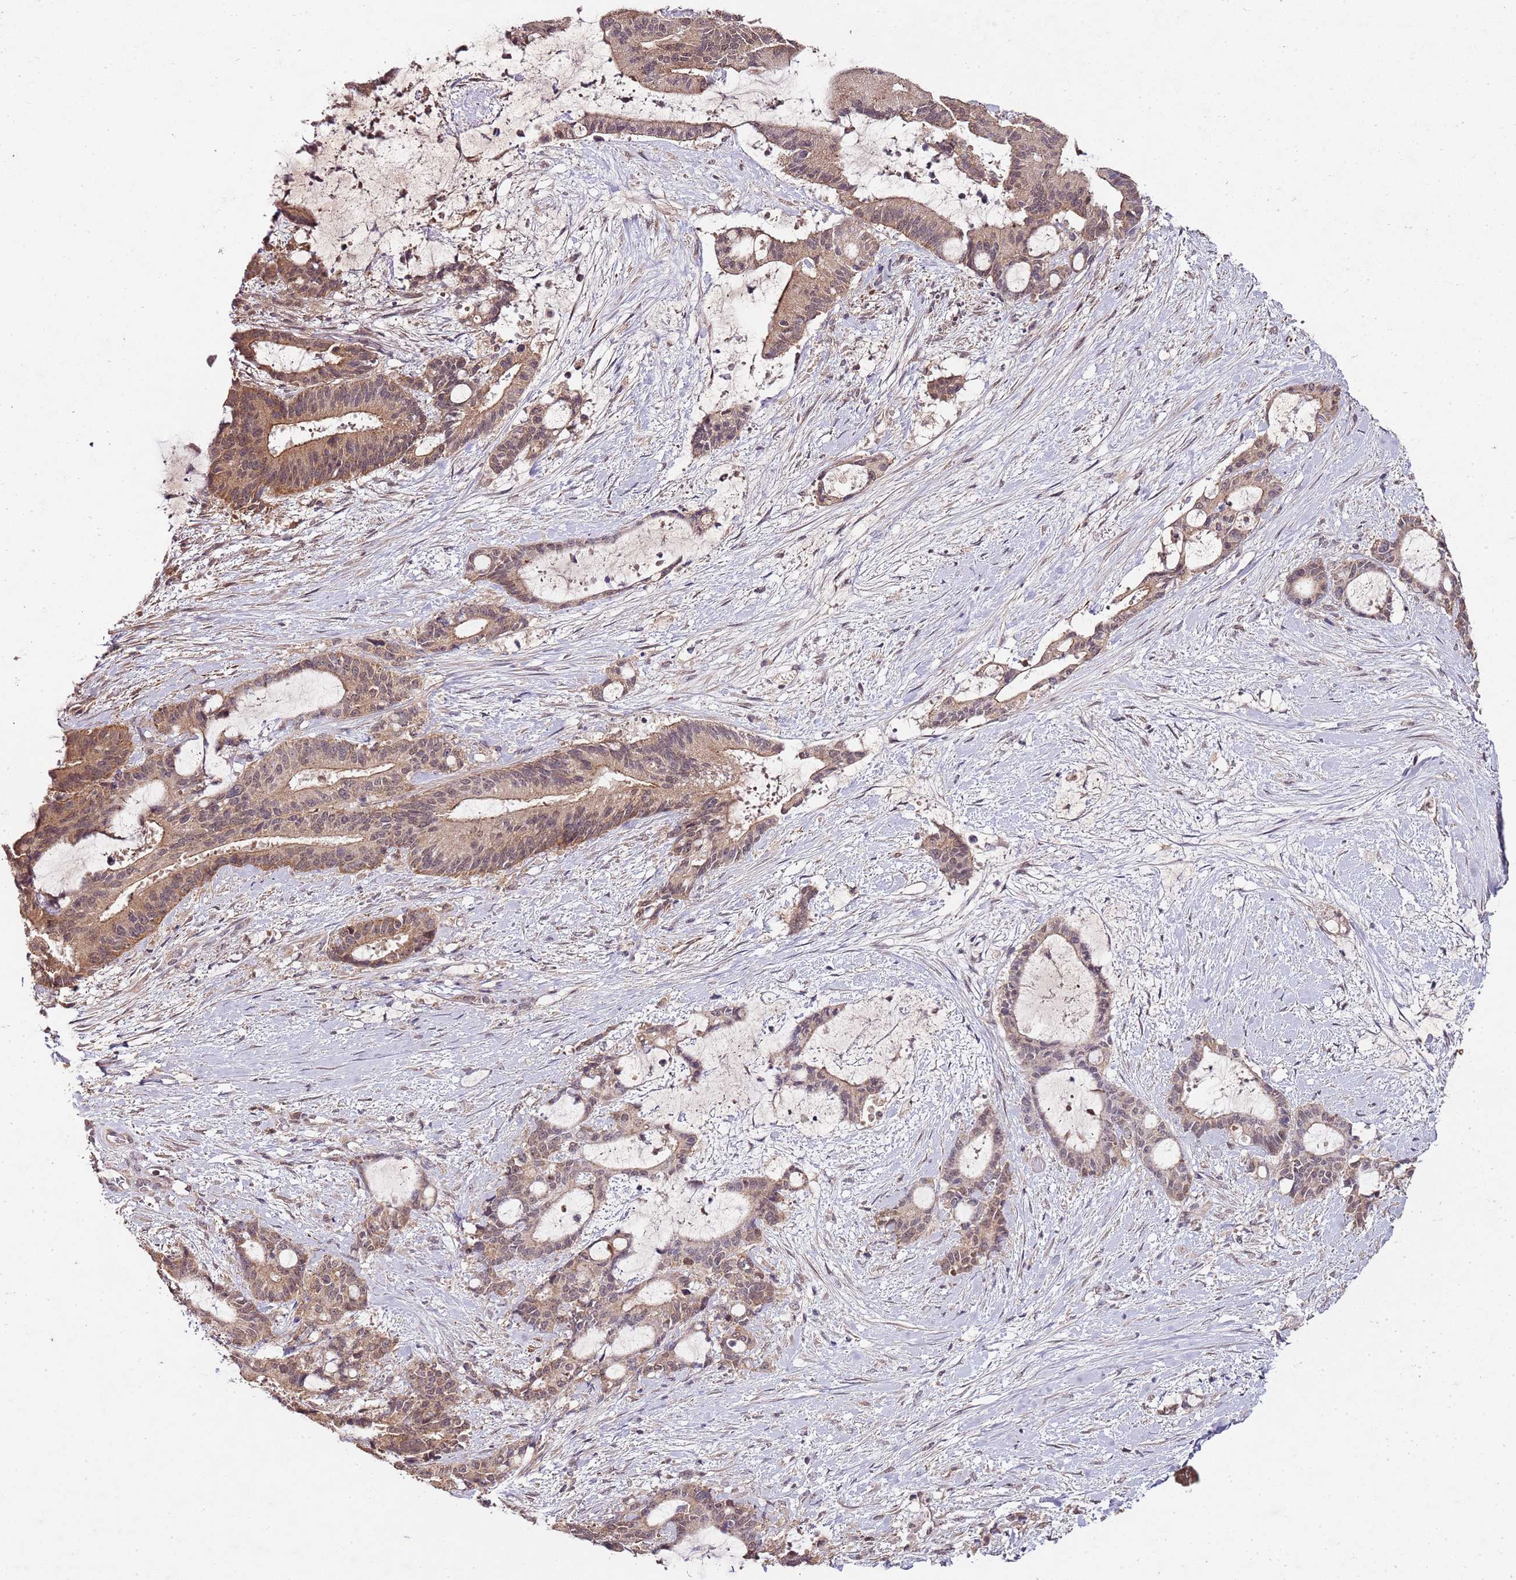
{"staining": {"intensity": "moderate", "quantity": ">75%", "location": "cytoplasmic/membranous"}, "tissue": "liver cancer", "cell_type": "Tumor cells", "image_type": "cancer", "snomed": [{"axis": "morphology", "description": "Normal tissue, NOS"}, {"axis": "morphology", "description": "Cholangiocarcinoma"}, {"axis": "topography", "description": "Liver"}, {"axis": "topography", "description": "Peripheral nerve tissue"}], "caption": "Liver cancer (cholangiocarcinoma) tissue reveals moderate cytoplasmic/membranous staining in about >75% of tumor cells (DAB (3,3'-diaminobenzidine) IHC with brightfield microscopy, high magnification).", "gene": "LIN37", "patient": {"sex": "female", "age": 73}}